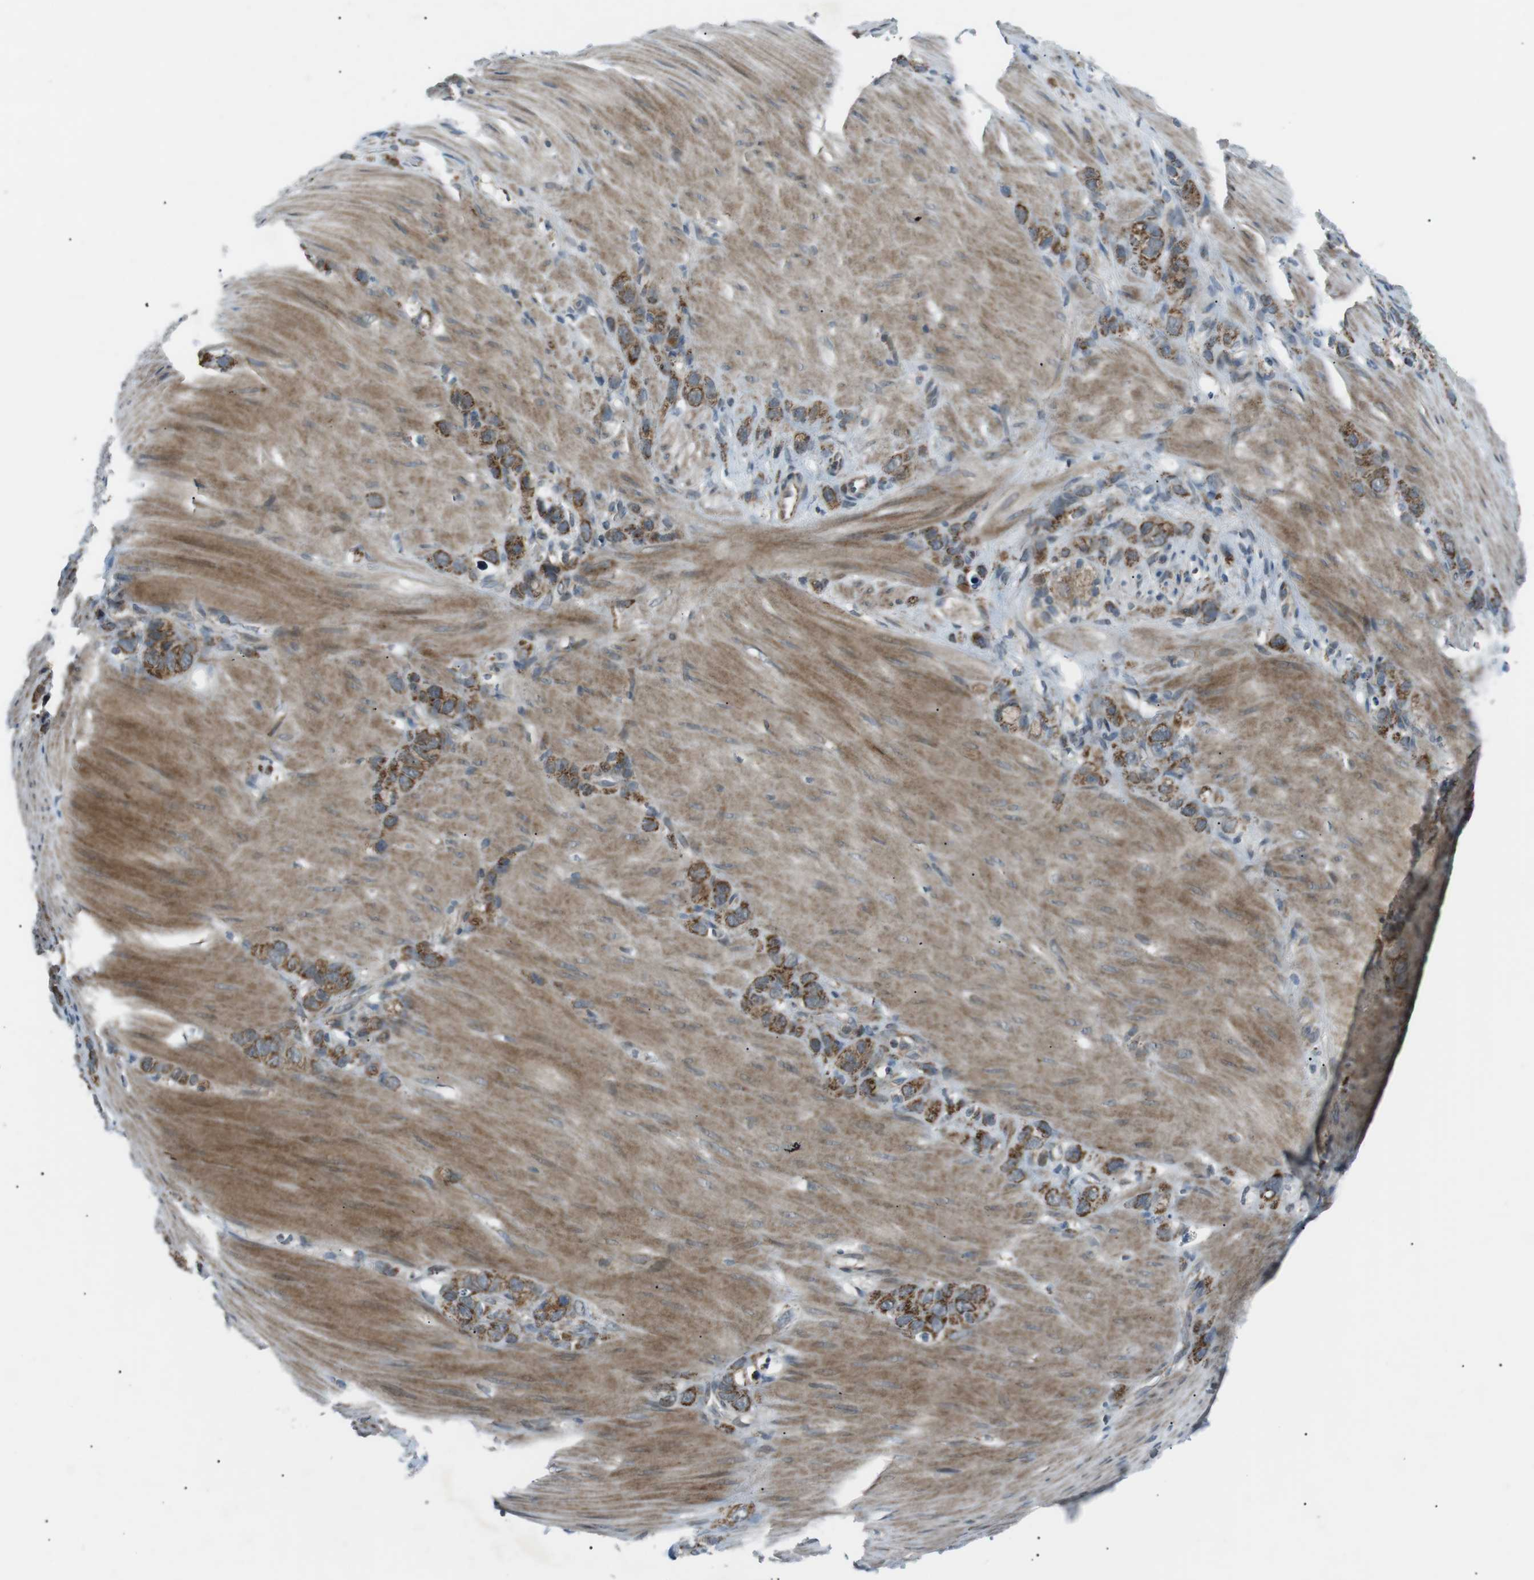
{"staining": {"intensity": "moderate", "quantity": ">75%", "location": "cytoplasmic/membranous"}, "tissue": "stomach cancer", "cell_type": "Tumor cells", "image_type": "cancer", "snomed": [{"axis": "morphology", "description": "Normal tissue, NOS"}, {"axis": "morphology", "description": "Adenocarcinoma, NOS"}, {"axis": "morphology", "description": "Adenocarcinoma, High grade"}, {"axis": "topography", "description": "Stomach, upper"}, {"axis": "topography", "description": "Stomach"}], "caption": "Human stomach cancer (adenocarcinoma) stained with a brown dye shows moderate cytoplasmic/membranous positive expression in approximately >75% of tumor cells.", "gene": "ARID5B", "patient": {"sex": "female", "age": 65}}